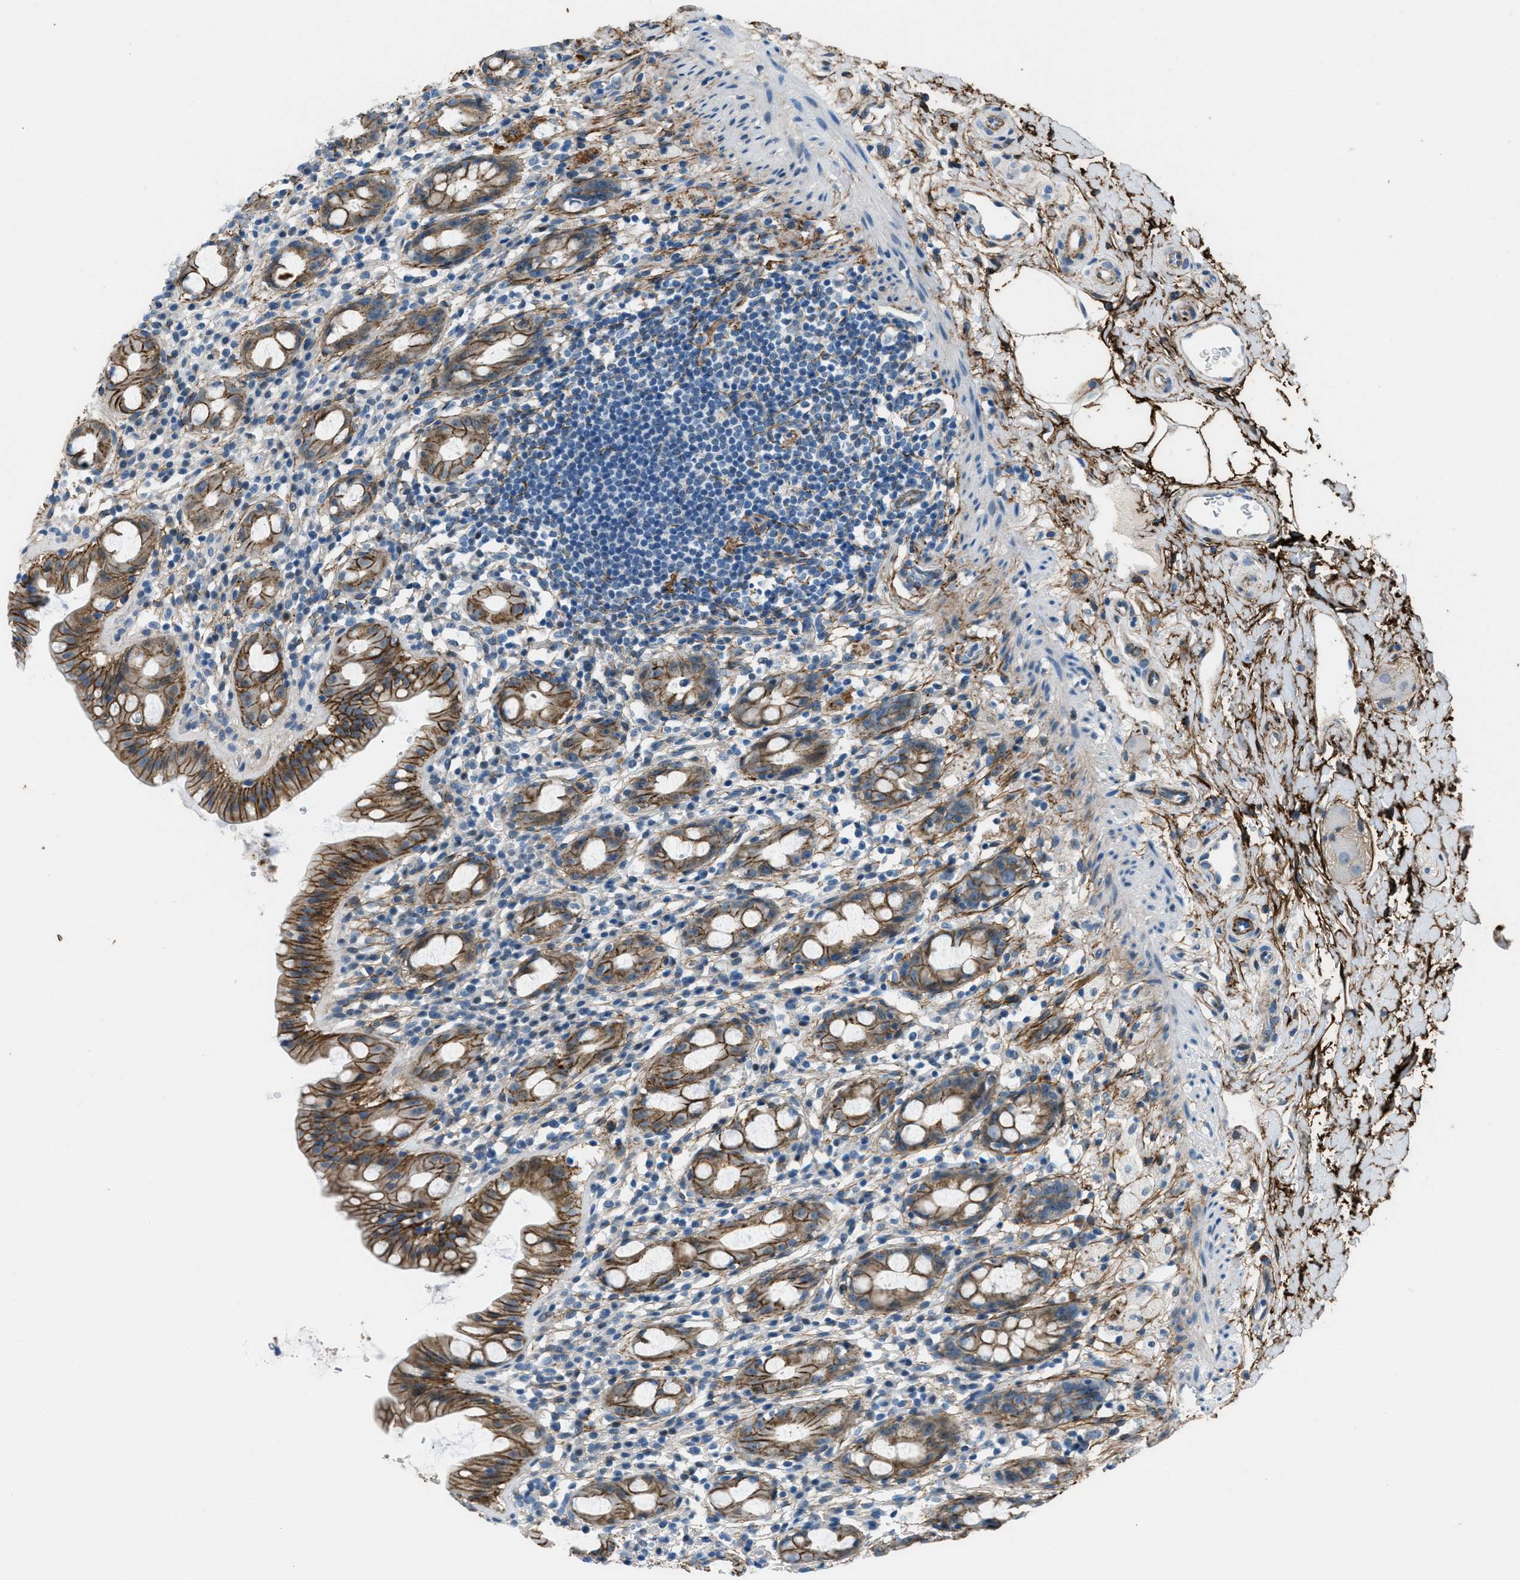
{"staining": {"intensity": "moderate", "quantity": ">75%", "location": "cytoplasmic/membranous"}, "tissue": "rectum", "cell_type": "Glandular cells", "image_type": "normal", "snomed": [{"axis": "morphology", "description": "Normal tissue, NOS"}, {"axis": "topography", "description": "Rectum"}], "caption": "A medium amount of moderate cytoplasmic/membranous expression is present in about >75% of glandular cells in normal rectum.", "gene": "FBN1", "patient": {"sex": "male", "age": 44}}